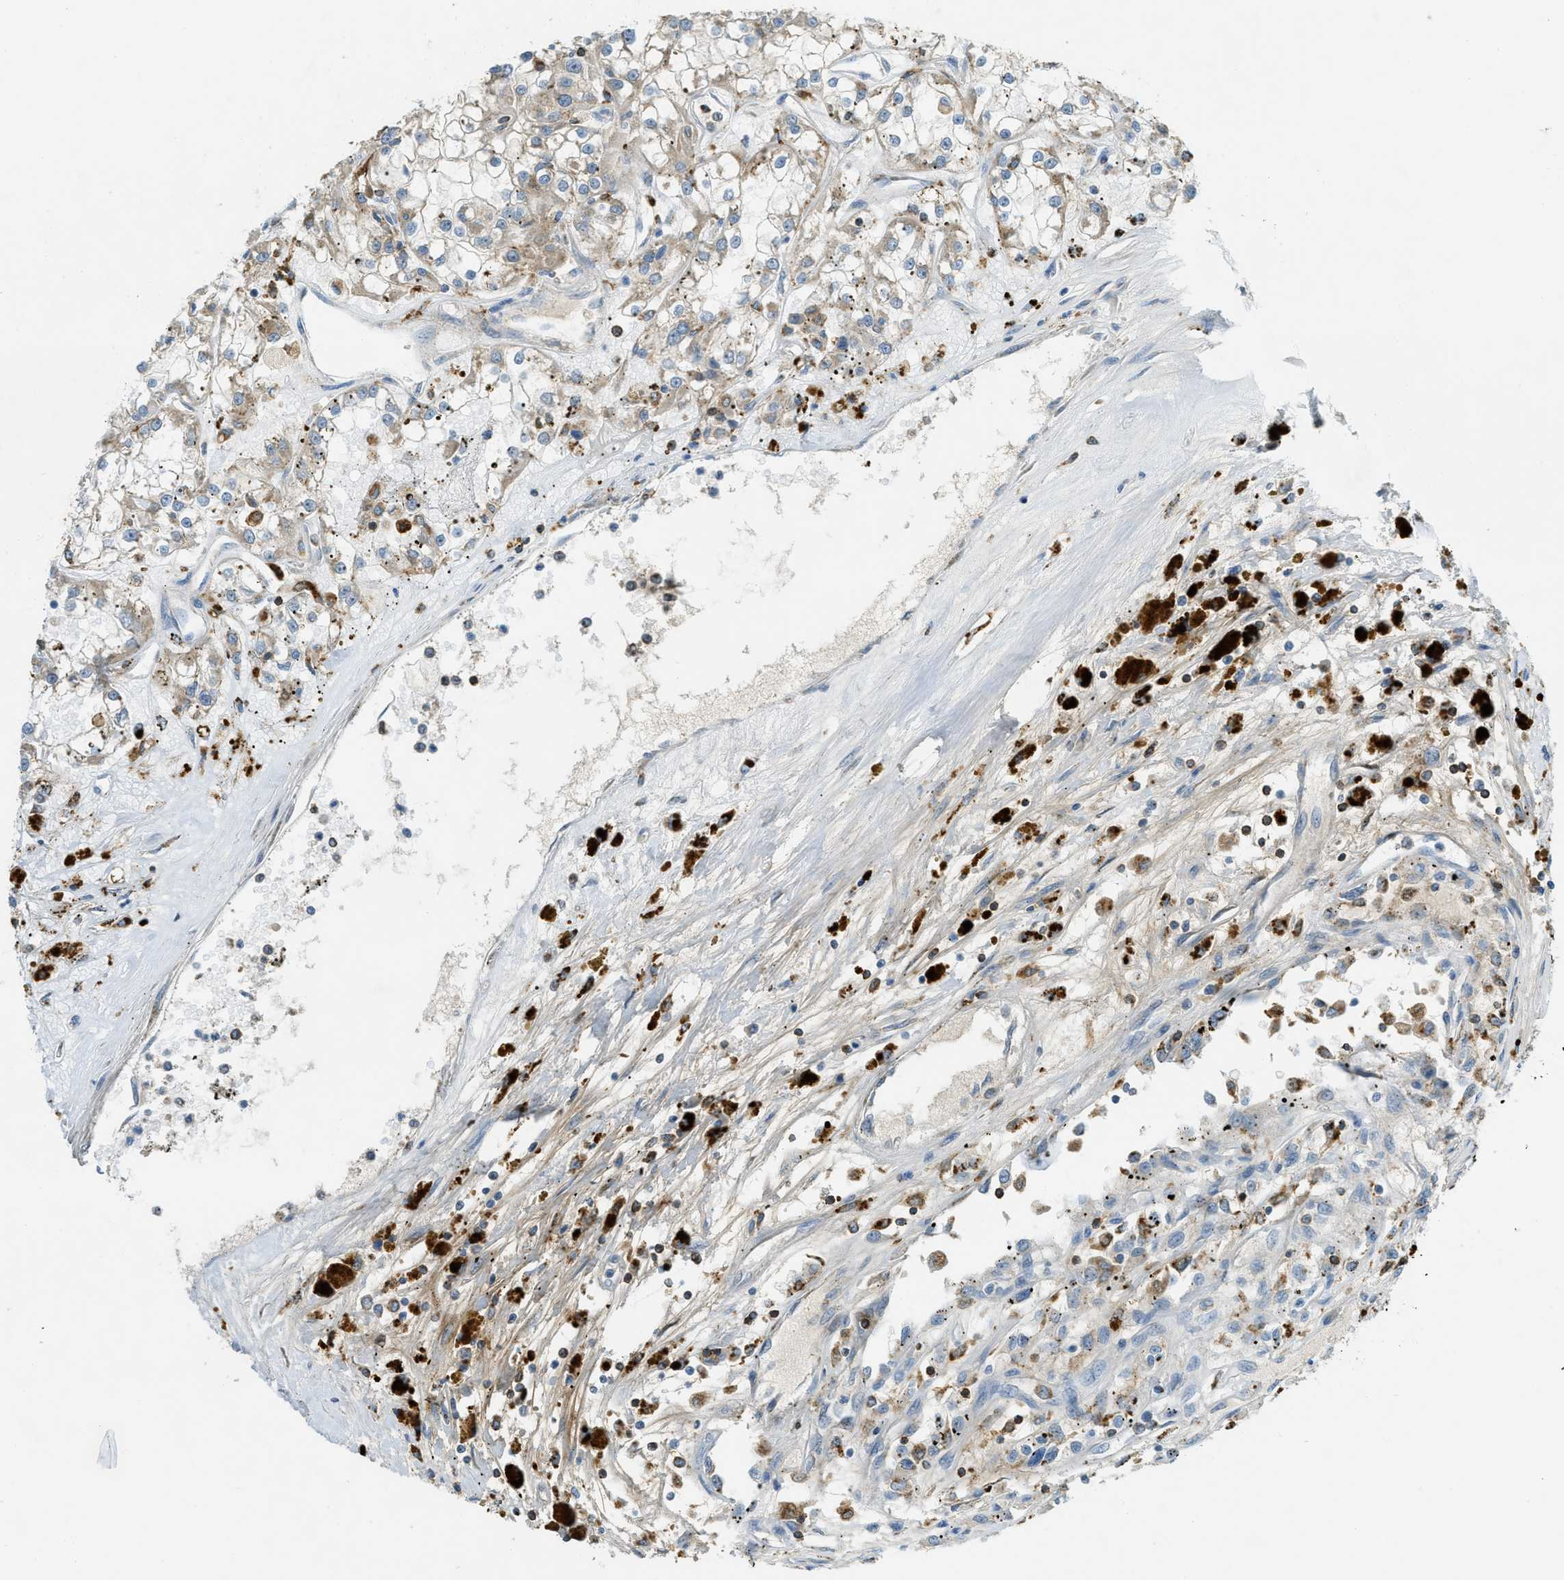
{"staining": {"intensity": "weak", "quantity": ">75%", "location": "cytoplasmic/membranous"}, "tissue": "renal cancer", "cell_type": "Tumor cells", "image_type": "cancer", "snomed": [{"axis": "morphology", "description": "Adenocarcinoma, NOS"}, {"axis": "topography", "description": "Kidney"}], "caption": "Protein staining displays weak cytoplasmic/membranous positivity in about >75% of tumor cells in renal cancer (adenocarcinoma).", "gene": "PLBD2", "patient": {"sex": "female", "age": 52}}